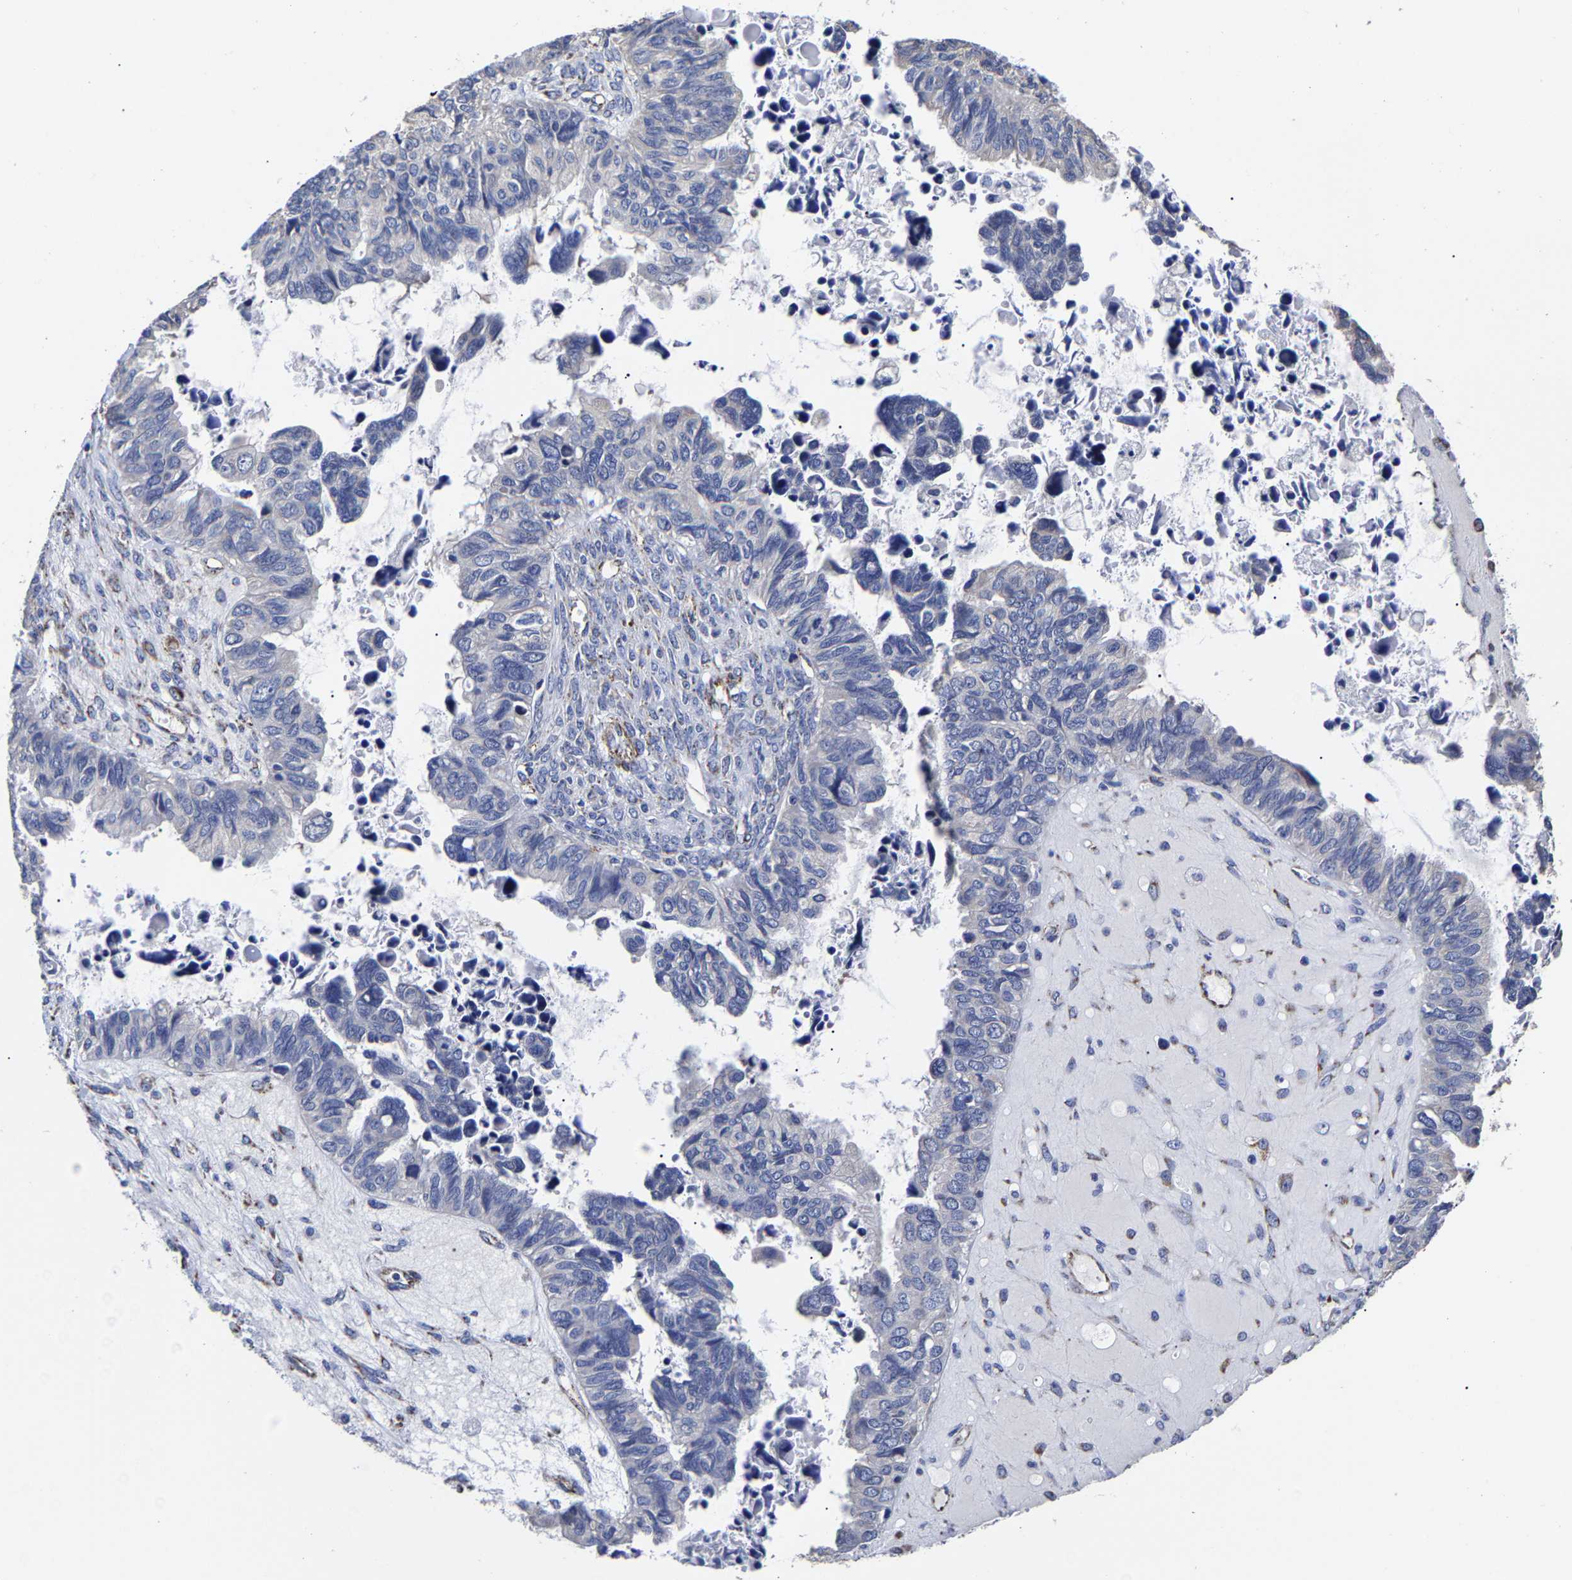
{"staining": {"intensity": "negative", "quantity": "none", "location": "none"}, "tissue": "ovarian cancer", "cell_type": "Tumor cells", "image_type": "cancer", "snomed": [{"axis": "morphology", "description": "Cystadenocarcinoma, serous, NOS"}, {"axis": "topography", "description": "Ovary"}], "caption": "Photomicrograph shows no significant protein expression in tumor cells of ovarian cancer (serous cystadenocarcinoma).", "gene": "AASS", "patient": {"sex": "female", "age": 79}}